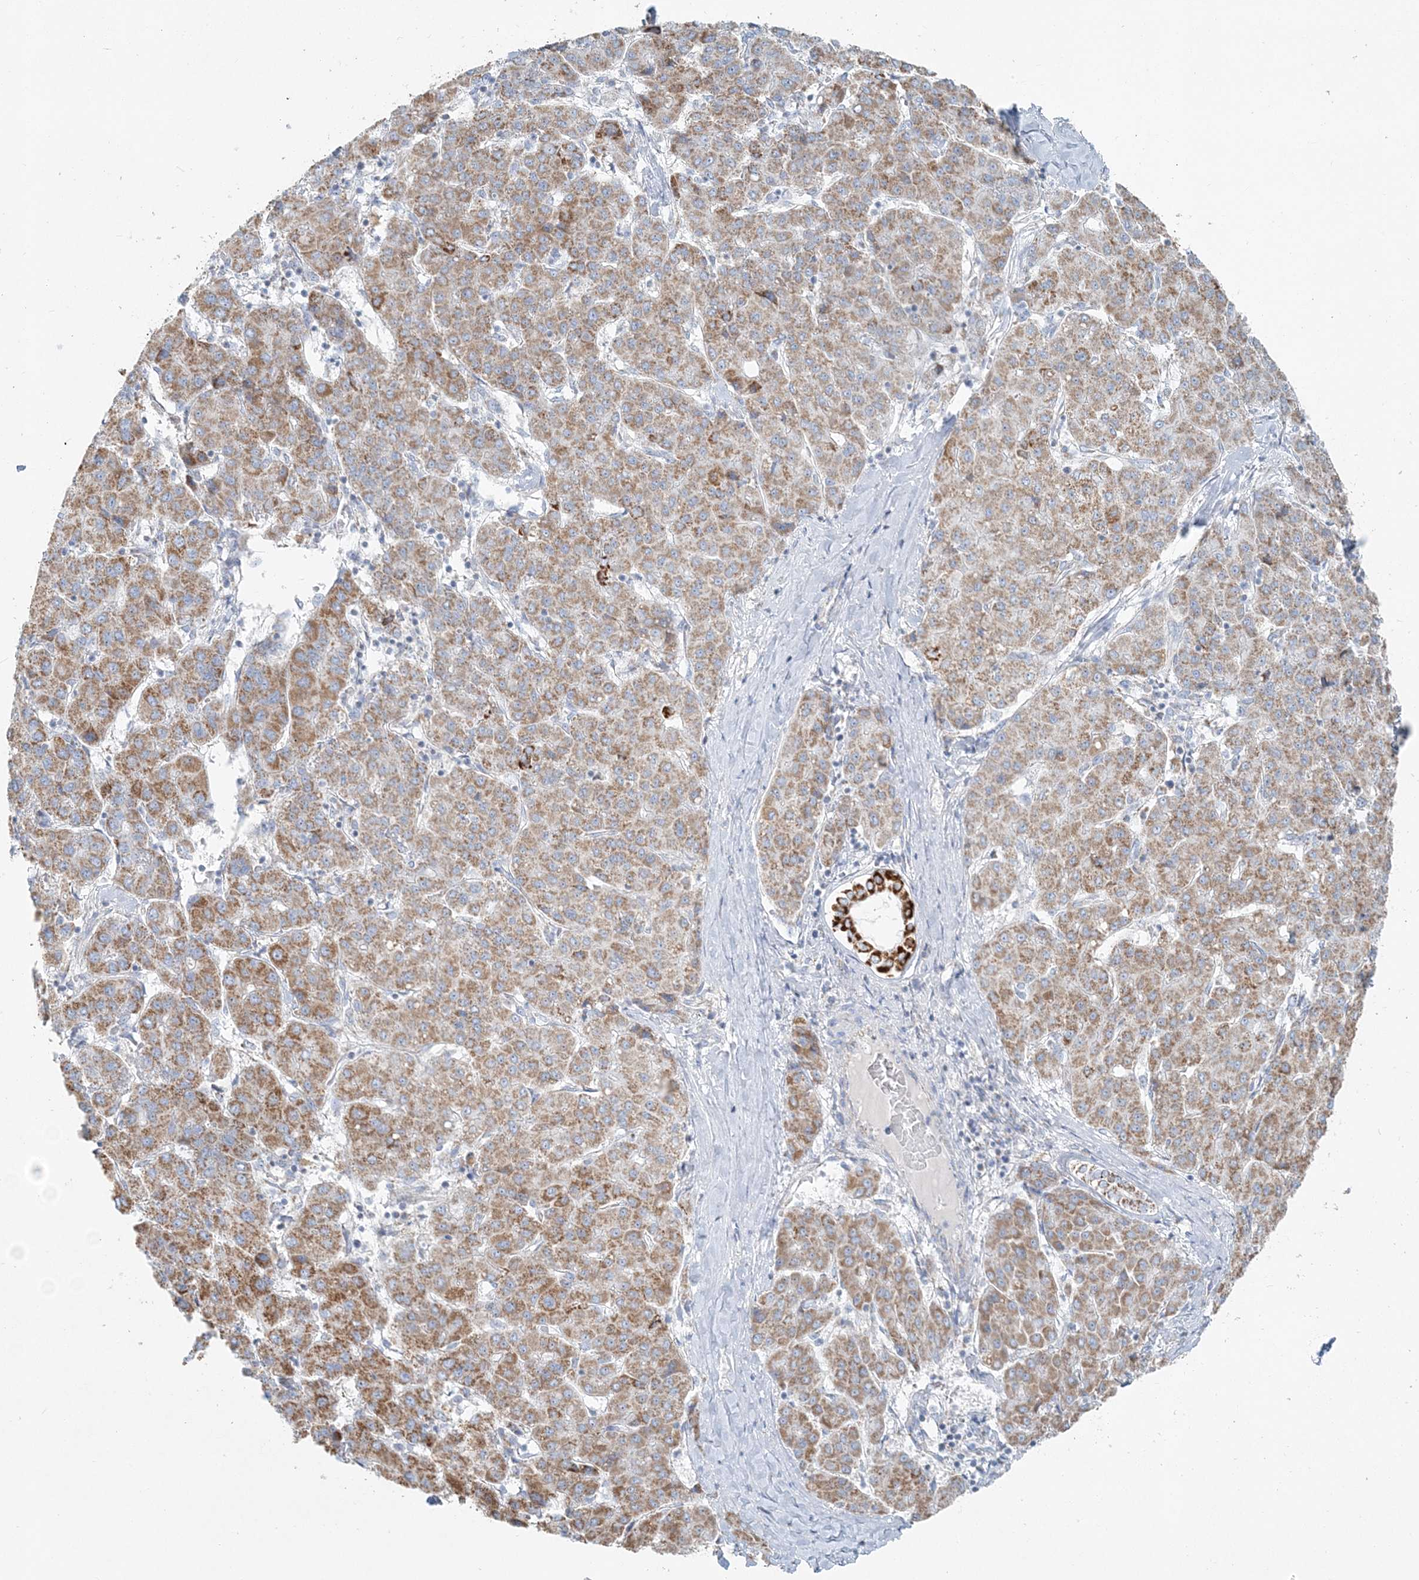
{"staining": {"intensity": "moderate", "quantity": ">75%", "location": "cytoplasmic/membranous"}, "tissue": "liver cancer", "cell_type": "Tumor cells", "image_type": "cancer", "snomed": [{"axis": "morphology", "description": "Carcinoma, Hepatocellular, NOS"}, {"axis": "topography", "description": "Liver"}], "caption": "Liver cancer (hepatocellular carcinoma) stained for a protein exhibits moderate cytoplasmic/membranous positivity in tumor cells.", "gene": "PCCB", "patient": {"sex": "male", "age": 65}}